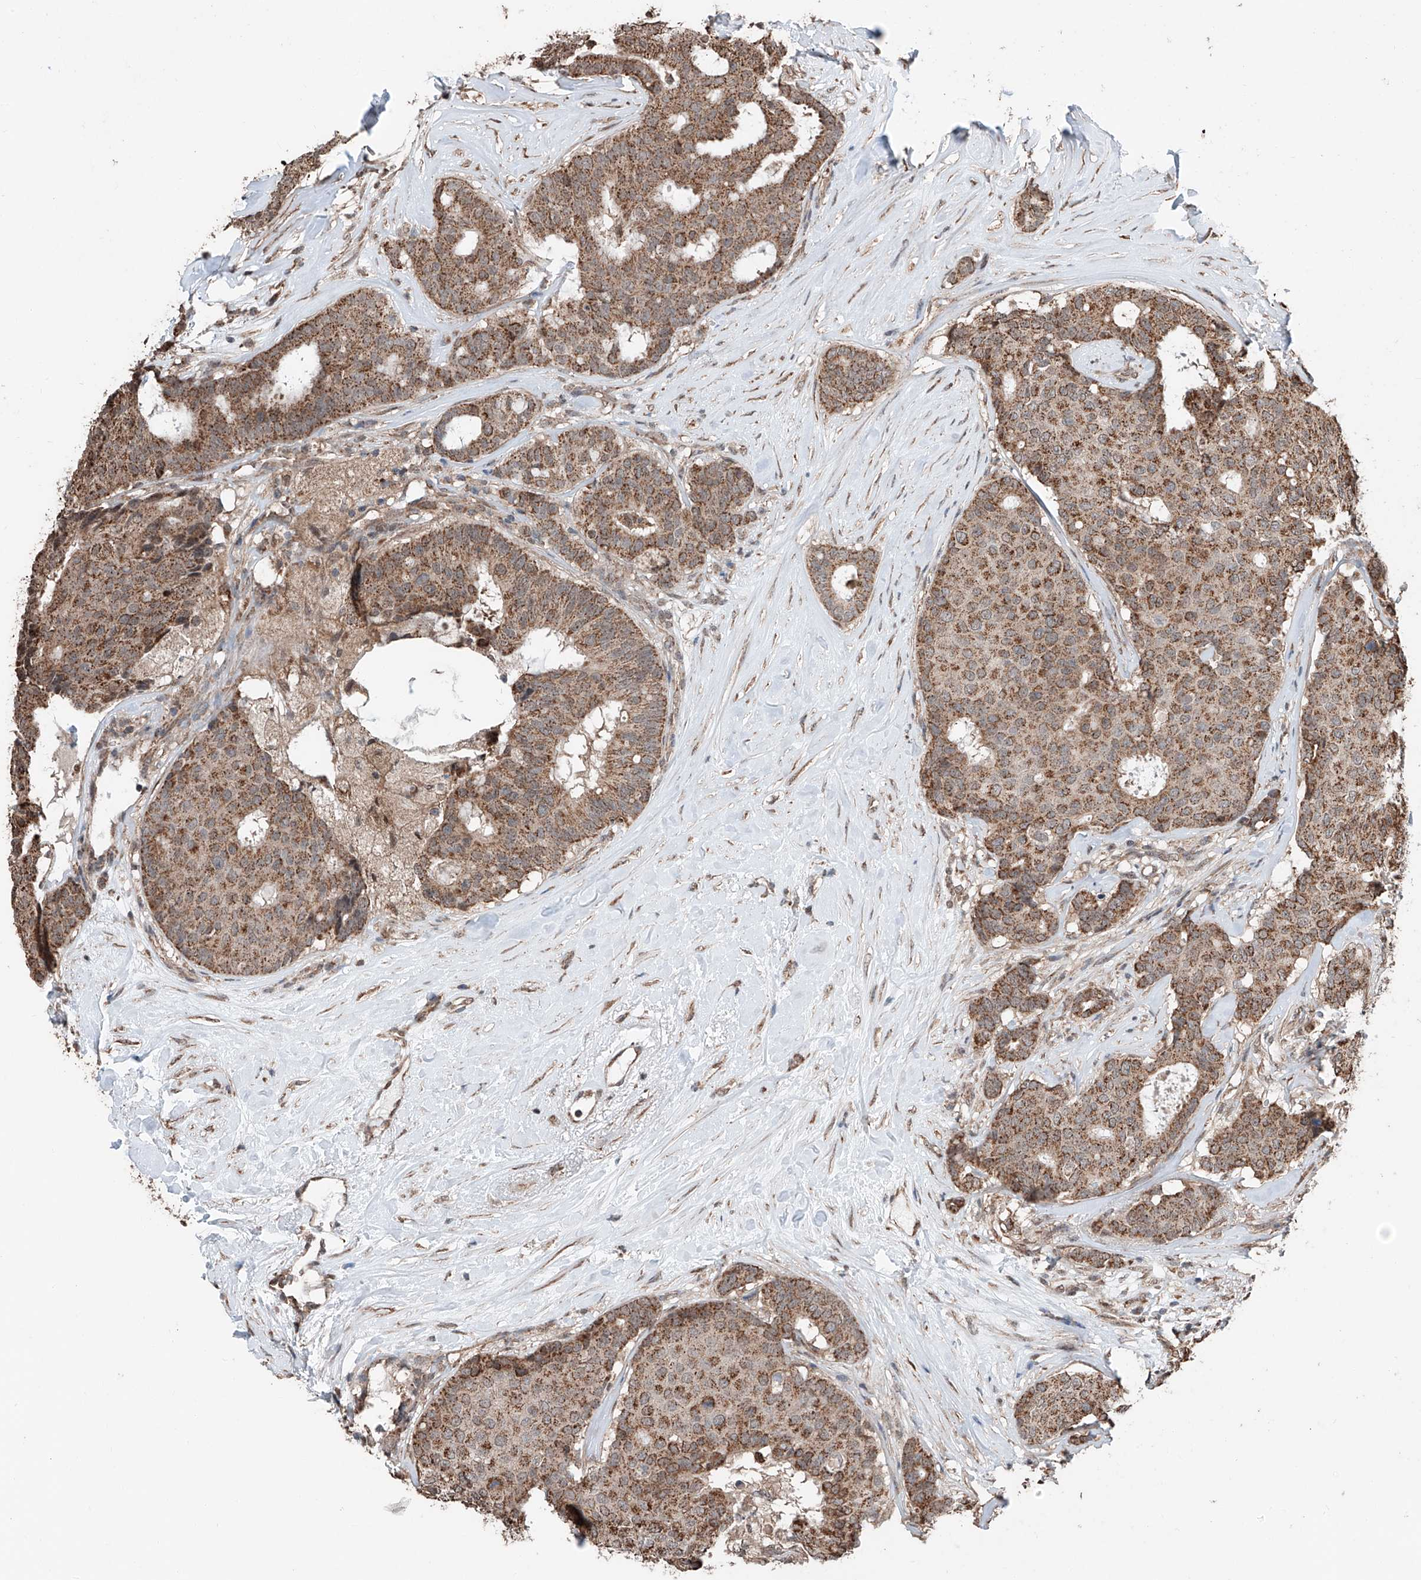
{"staining": {"intensity": "strong", "quantity": ">75%", "location": "cytoplasmic/membranous"}, "tissue": "breast cancer", "cell_type": "Tumor cells", "image_type": "cancer", "snomed": [{"axis": "morphology", "description": "Duct carcinoma"}, {"axis": "topography", "description": "Breast"}], "caption": "Strong cytoplasmic/membranous positivity for a protein is seen in approximately >75% of tumor cells of breast cancer (invasive ductal carcinoma) using IHC.", "gene": "ZNF445", "patient": {"sex": "female", "age": 75}}